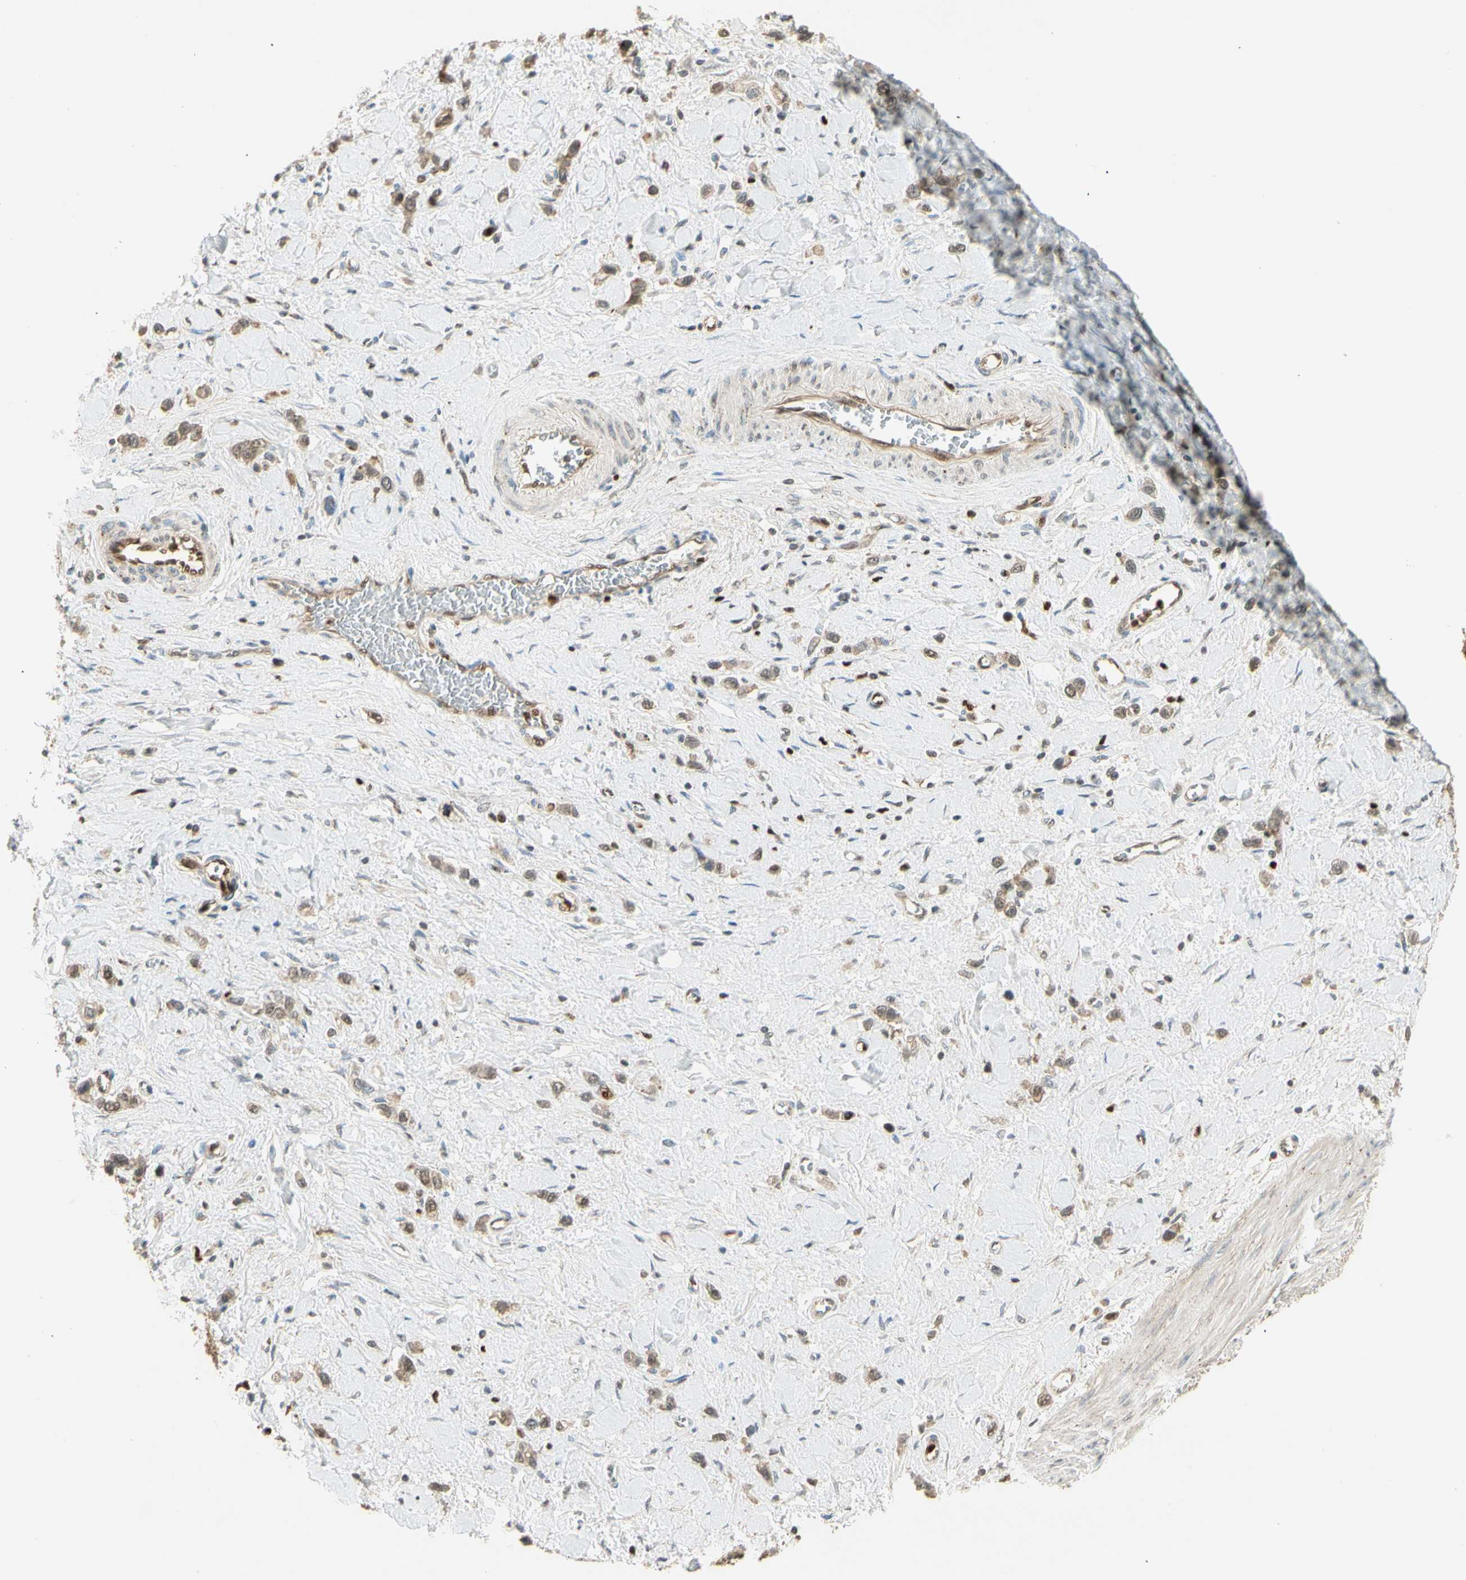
{"staining": {"intensity": "weak", "quantity": ">75%", "location": "cytoplasmic/membranous,nuclear"}, "tissue": "stomach cancer", "cell_type": "Tumor cells", "image_type": "cancer", "snomed": [{"axis": "morphology", "description": "Normal tissue, NOS"}, {"axis": "morphology", "description": "Adenocarcinoma, NOS"}, {"axis": "topography", "description": "Stomach, upper"}, {"axis": "topography", "description": "Stomach"}], "caption": "Brown immunohistochemical staining in human stomach cancer exhibits weak cytoplasmic/membranous and nuclear expression in approximately >75% of tumor cells.", "gene": "LTA4H", "patient": {"sex": "female", "age": 65}}